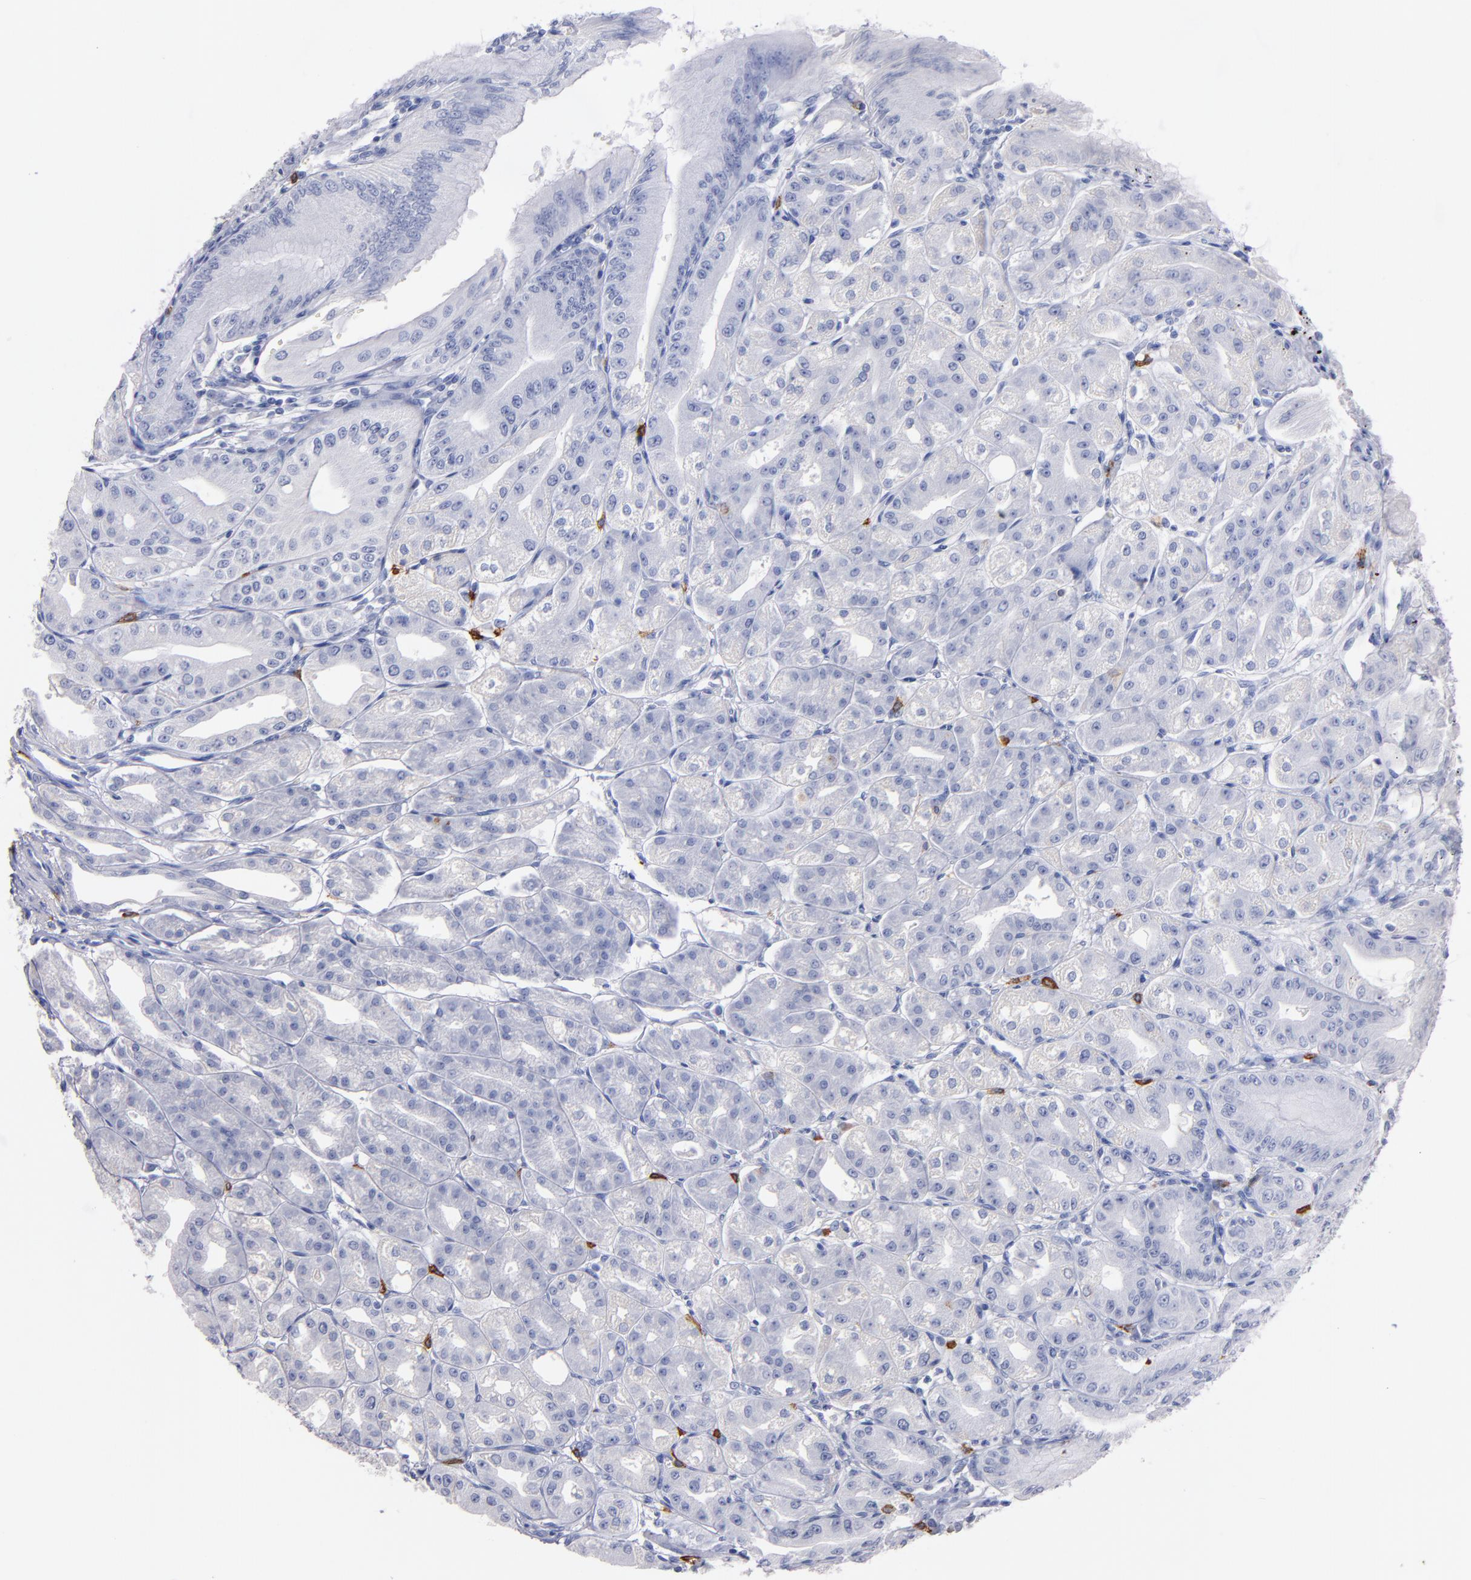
{"staining": {"intensity": "negative", "quantity": "none", "location": "none"}, "tissue": "stomach", "cell_type": "Glandular cells", "image_type": "normal", "snomed": [{"axis": "morphology", "description": "Normal tissue, NOS"}, {"axis": "topography", "description": "Stomach, lower"}], "caption": "IHC histopathology image of normal human stomach stained for a protein (brown), which displays no positivity in glandular cells. (DAB (3,3'-diaminobenzidine) immunohistochemistry with hematoxylin counter stain).", "gene": "KIT", "patient": {"sex": "male", "age": 71}}